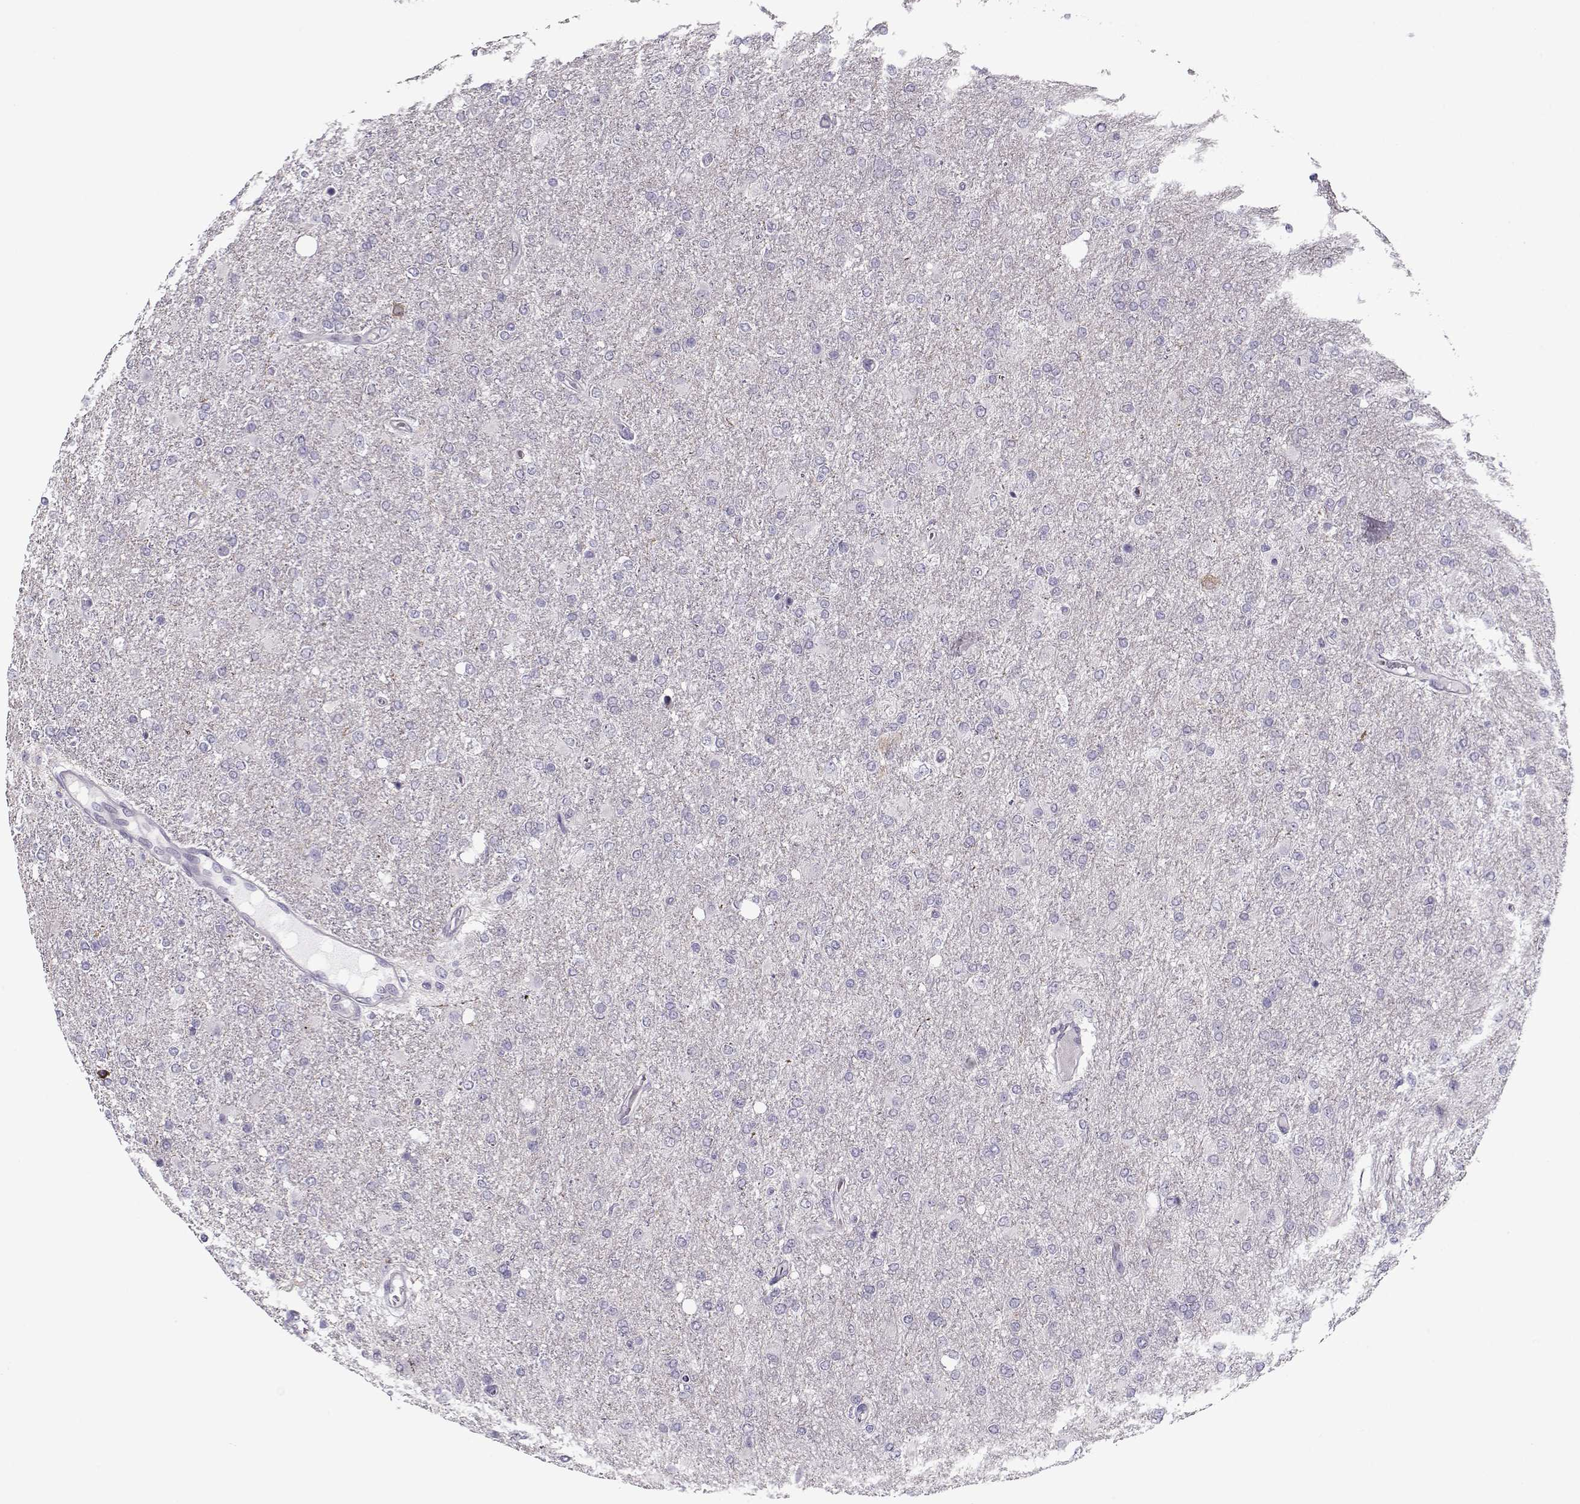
{"staining": {"intensity": "negative", "quantity": "none", "location": "none"}, "tissue": "glioma", "cell_type": "Tumor cells", "image_type": "cancer", "snomed": [{"axis": "morphology", "description": "Glioma, malignant, High grade"}, {"axis": "topography", "description": "Cerebral cortex"}], "caption": "Photomicrograph shows no significant protein expression in tumor cells of malignant high-grade glioma. The staining was performed using DAB to visualize the protein expression in brown, while the nuclei were stained in blue with hematoxylin (Magnification: 20x).", "gene": "CCDC136", "patient": {"sex": "male", "age": 70}}